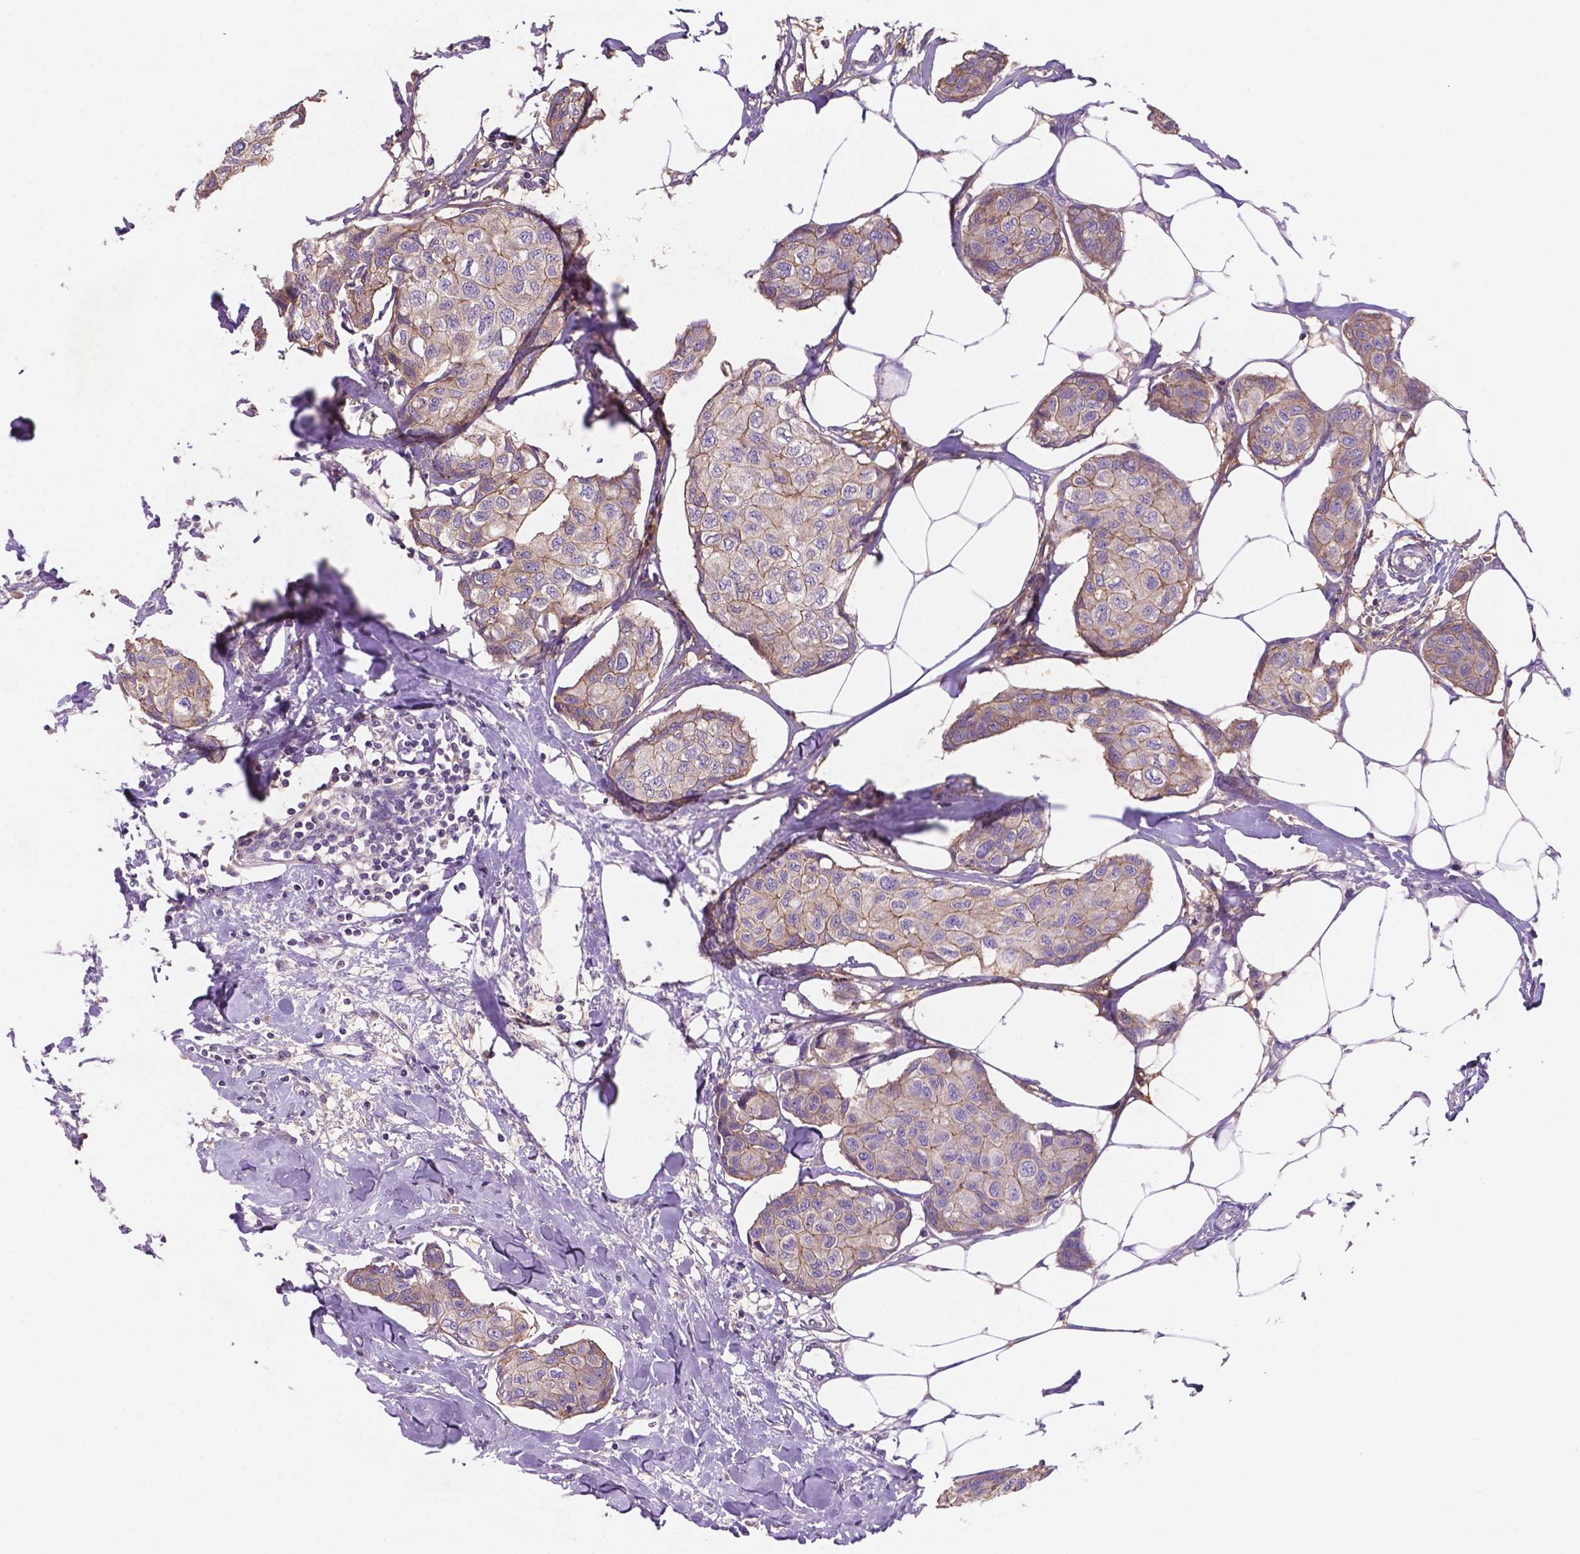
{"staining": {"intensity": "weak", "quantity": "<25%", "location": "cytoplasmic/membranous"}, "tissue": "breast cancer", "cell_type": "Tumor cells", "image_type": "cancer", "snomed": [{"axis": "morphology", "description": "Duct carcinoma"}, {"axis": "topography", "description": "Breast"}], "caption": "An immunohistochemistry (IHC) image of breast invasive ductal carcinoma is shown. There is no staining in tumor cells of breast invasive ductal carcinoma.", "gene": "MKRN2OS", "patient": {"sex": "female", "age": 80}}